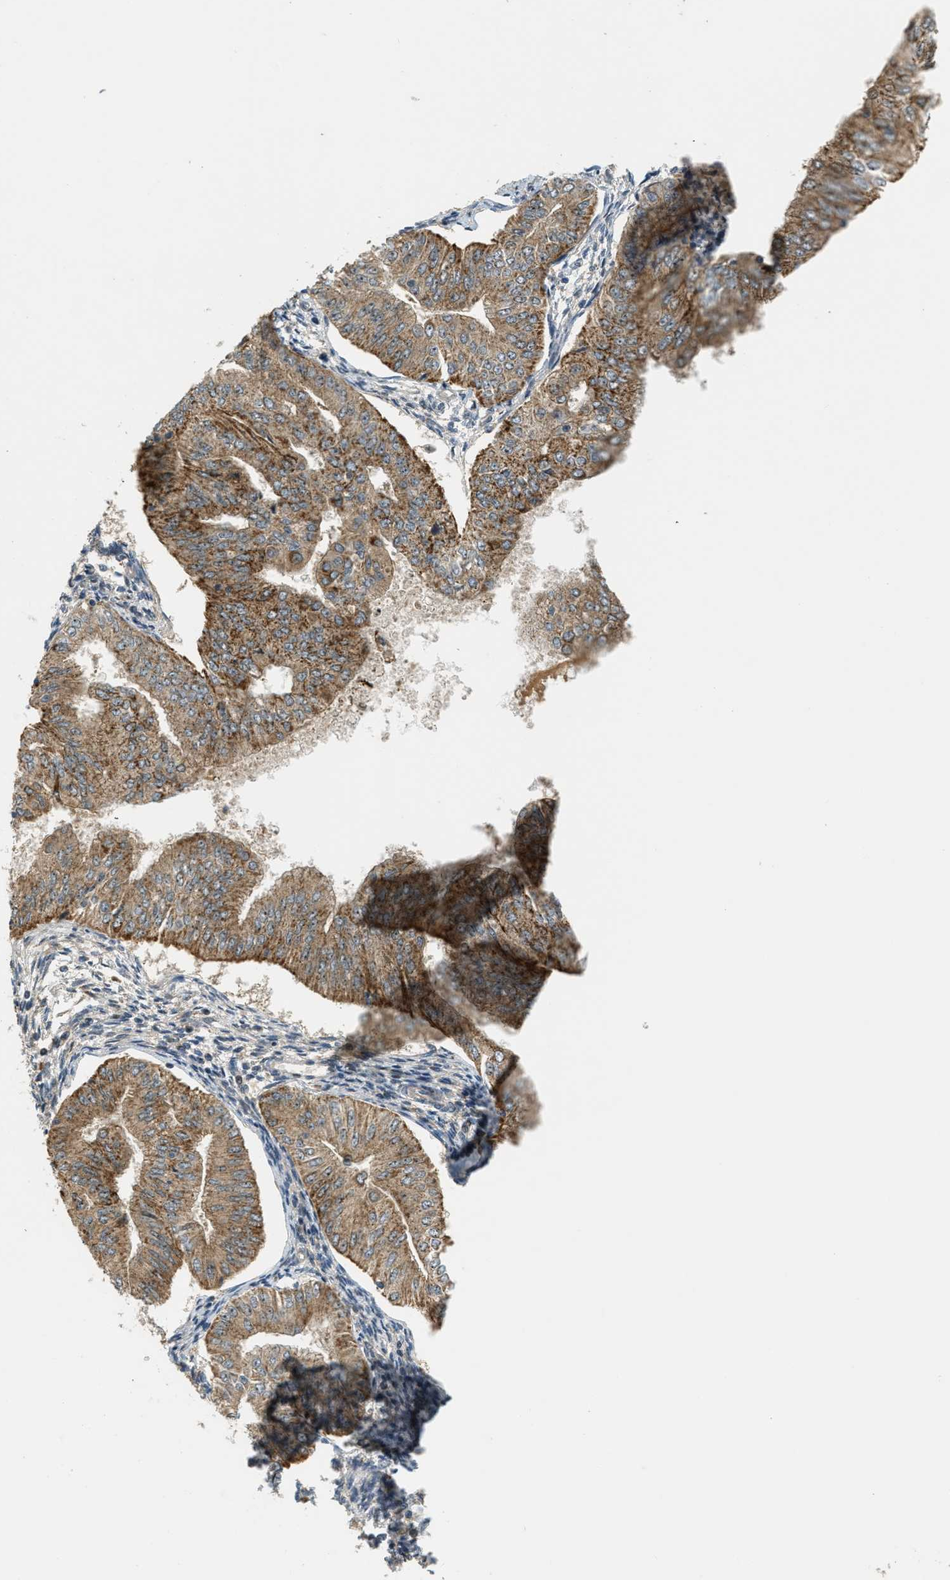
{"staining": {"intensity": "moderate", "quantity": ">75%", "location": "cytoplasmic/membranous"}, "tissue": "endometrial cancer", "cell_type": "Tumor cells", "image_type": "cancer", "snomed": [{"axis": "morphology", "description": "Normal tissue, NOS"}, {"axis": "morphology", "description": "Adenocarcinoma, NOS"}, {"axis": "topography", "description": "Endometrium"}], "caption": "Immunohistochemical staining of human endometrial cancer (adenocarcinoma) reveals moderate cytoplasmic/membranous protein staining in about >75% of tumor cells.", "gene": "TRAPPC14", "patient": {"sex": "female", "age": 53}}